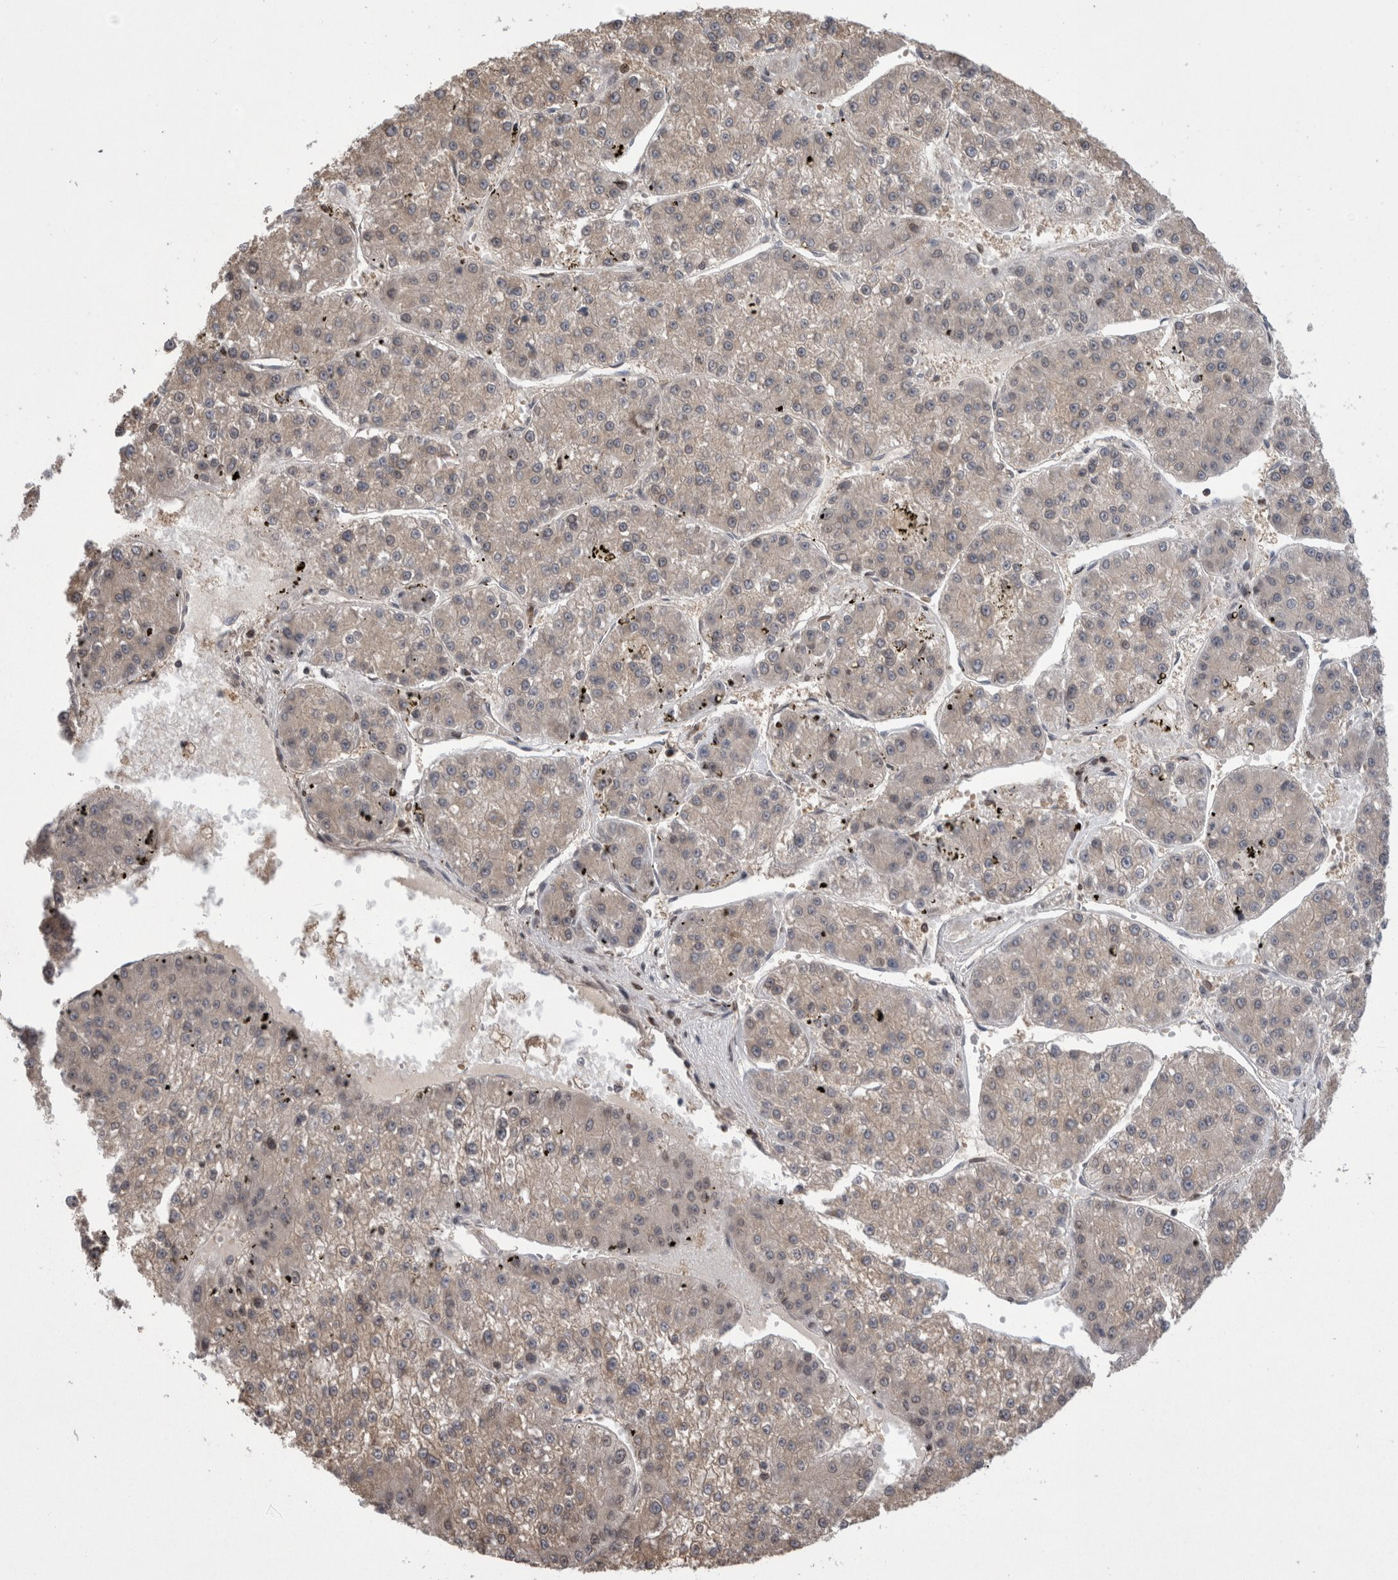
{"staining": {"intensity": "weak", "quantity": "<25%", "location": "cytoplasmic/membranous"}, "tissue": "liver cancer", "cell_type": "Tumor cells", "image_type": "cancer", "snomed": [{"axis": "morphology", "description": "Carcinoma, Hepatocellular, NOS"}, {"axis": "topography", "description": "Liver"}], "caption": "Histopathology image shows no significant protein expression in tumor cells of hepatocellular carcinoma (liver).", "gene": "DARS2", "patient": {"sex": "female", "age": 73}}